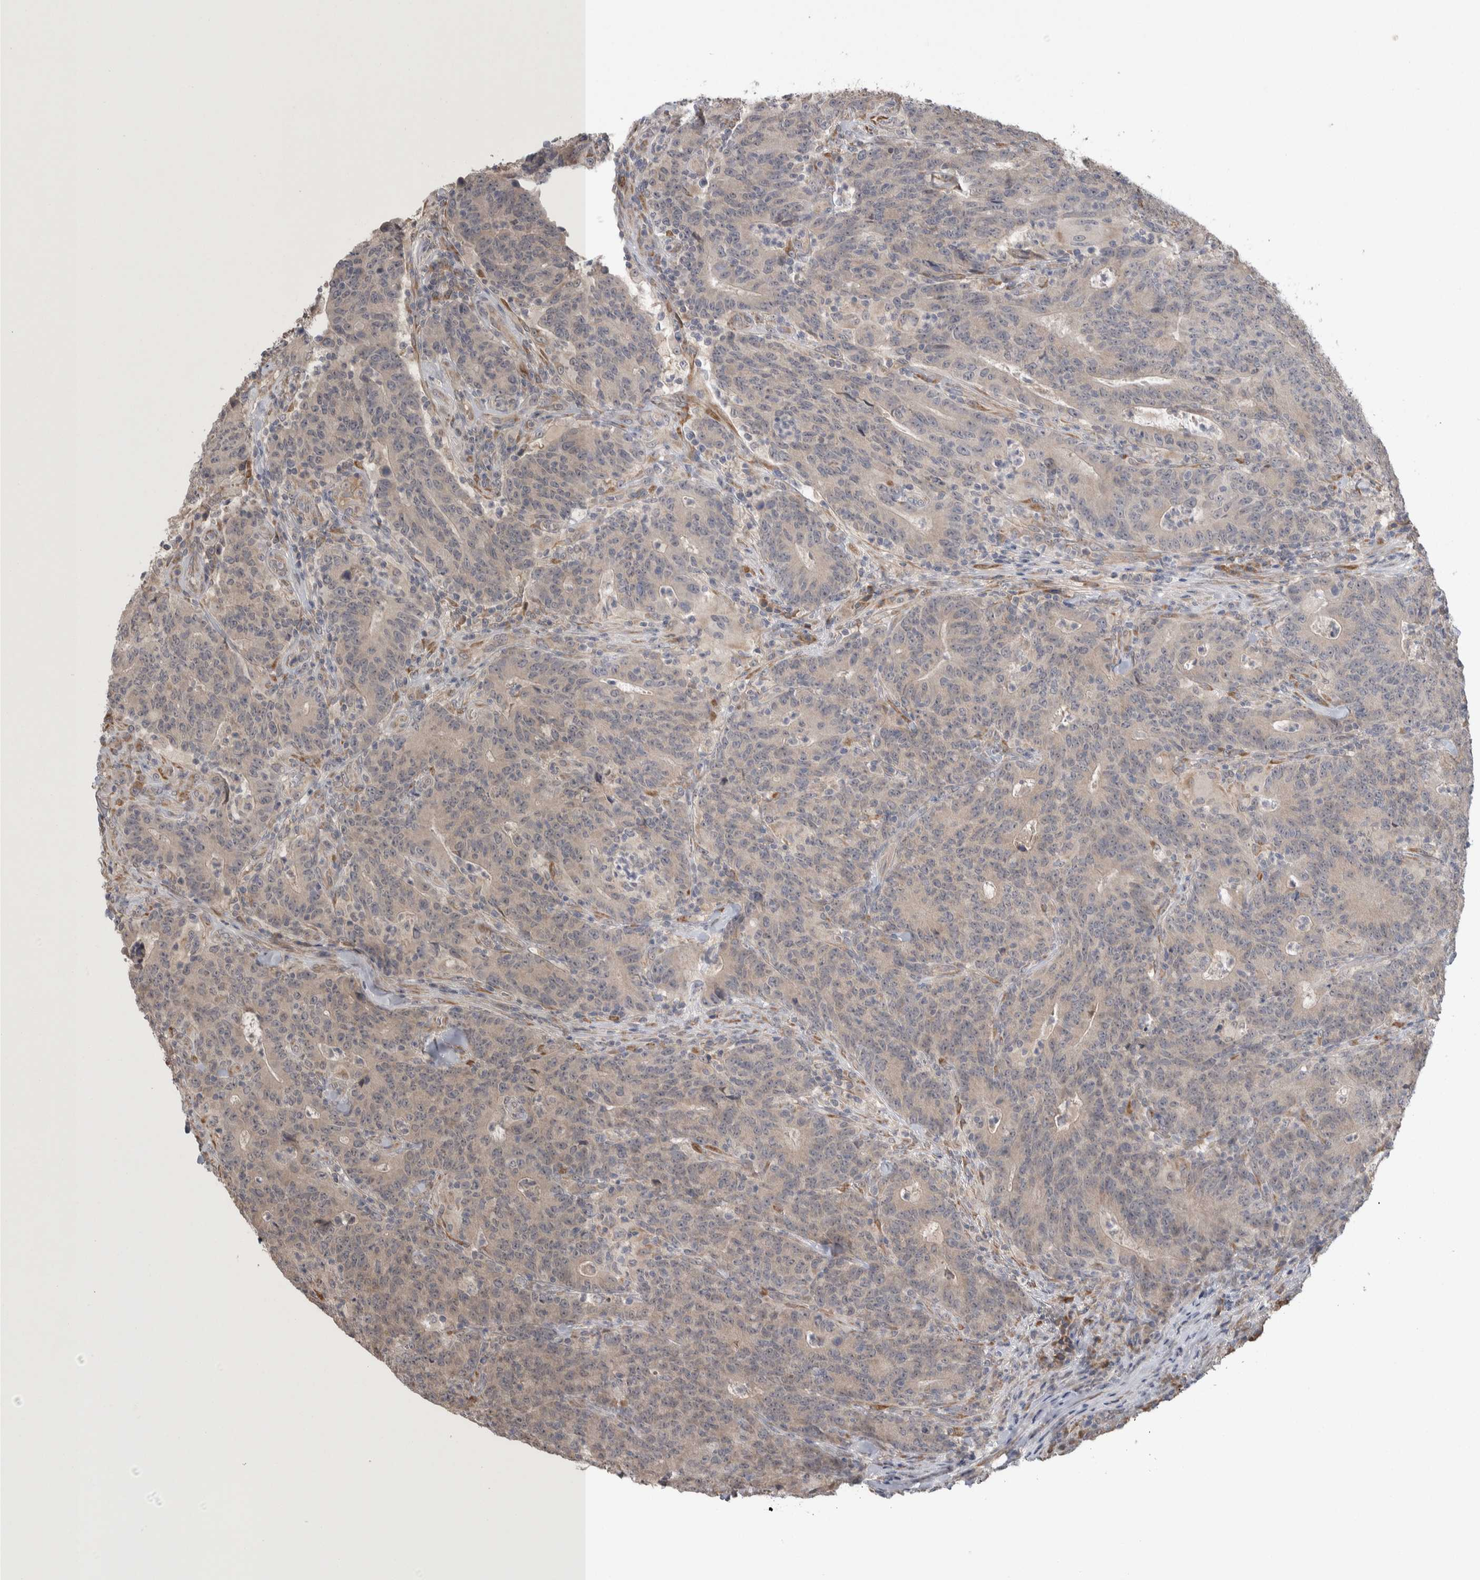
{"staining": {"intensity": "weak", "quantity": "<25%", "location": "cytoplasmic/membranous"}, "tissue": "colorectal cancer", "cell_type": "Tumor cells", "image_type": "cancer", "snomed": [{"axis": "morphology", "description": "Normal tissue, NOS"}, {"axis": "morphology", "description": "Adenocarcinoma, NOS"}, {"axis": "topography", "description": "Colon"}], "caption": "A high-resolution image shows IHC staining of colorectal cancer, which shows no significant positivity in tumor cells.", "gene": "CUL2", "patient": {"sex": "female", "age": 75}}